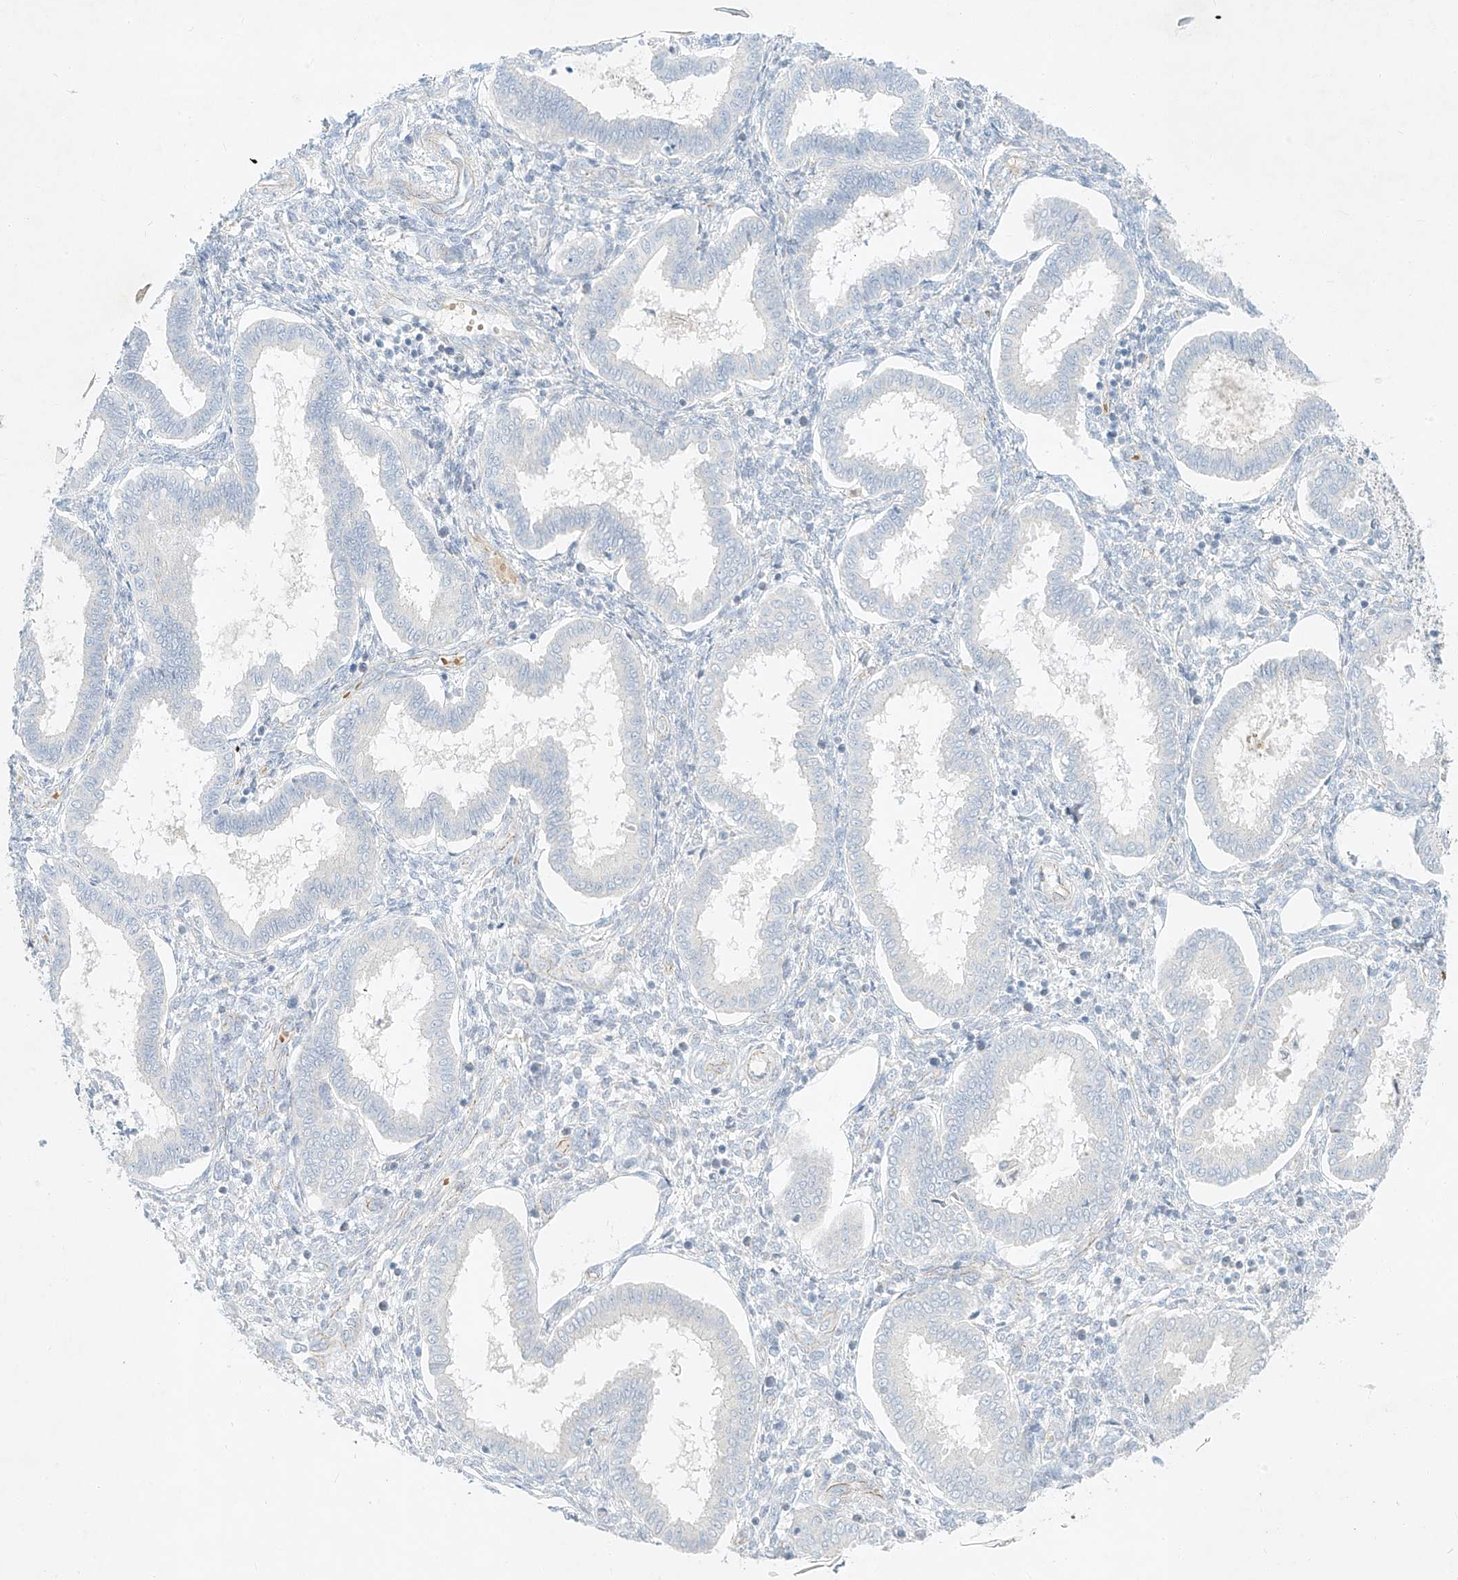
{"staining": {"intensity": "negative", "quantity": "none", "location": "none"}, "tissue": "endometrium", "cell_type": "Cells in endometrial stroma", "image_type": "normal", "snomed": [{"axis": "morphology", "description": "Normal tissue, NOS"}, {"axis": "topography", "description": "Endometrium"}], "caption": "Immunohistochemistry photomicrograph of benign endometrium: human endometrium stained with DAB (3,3'-diaminobenzidine) displays no significant protein staining in cells in endometrial stroma.", "gene": "SYTL3", "patient": {"sex": "female", "age": 24}}